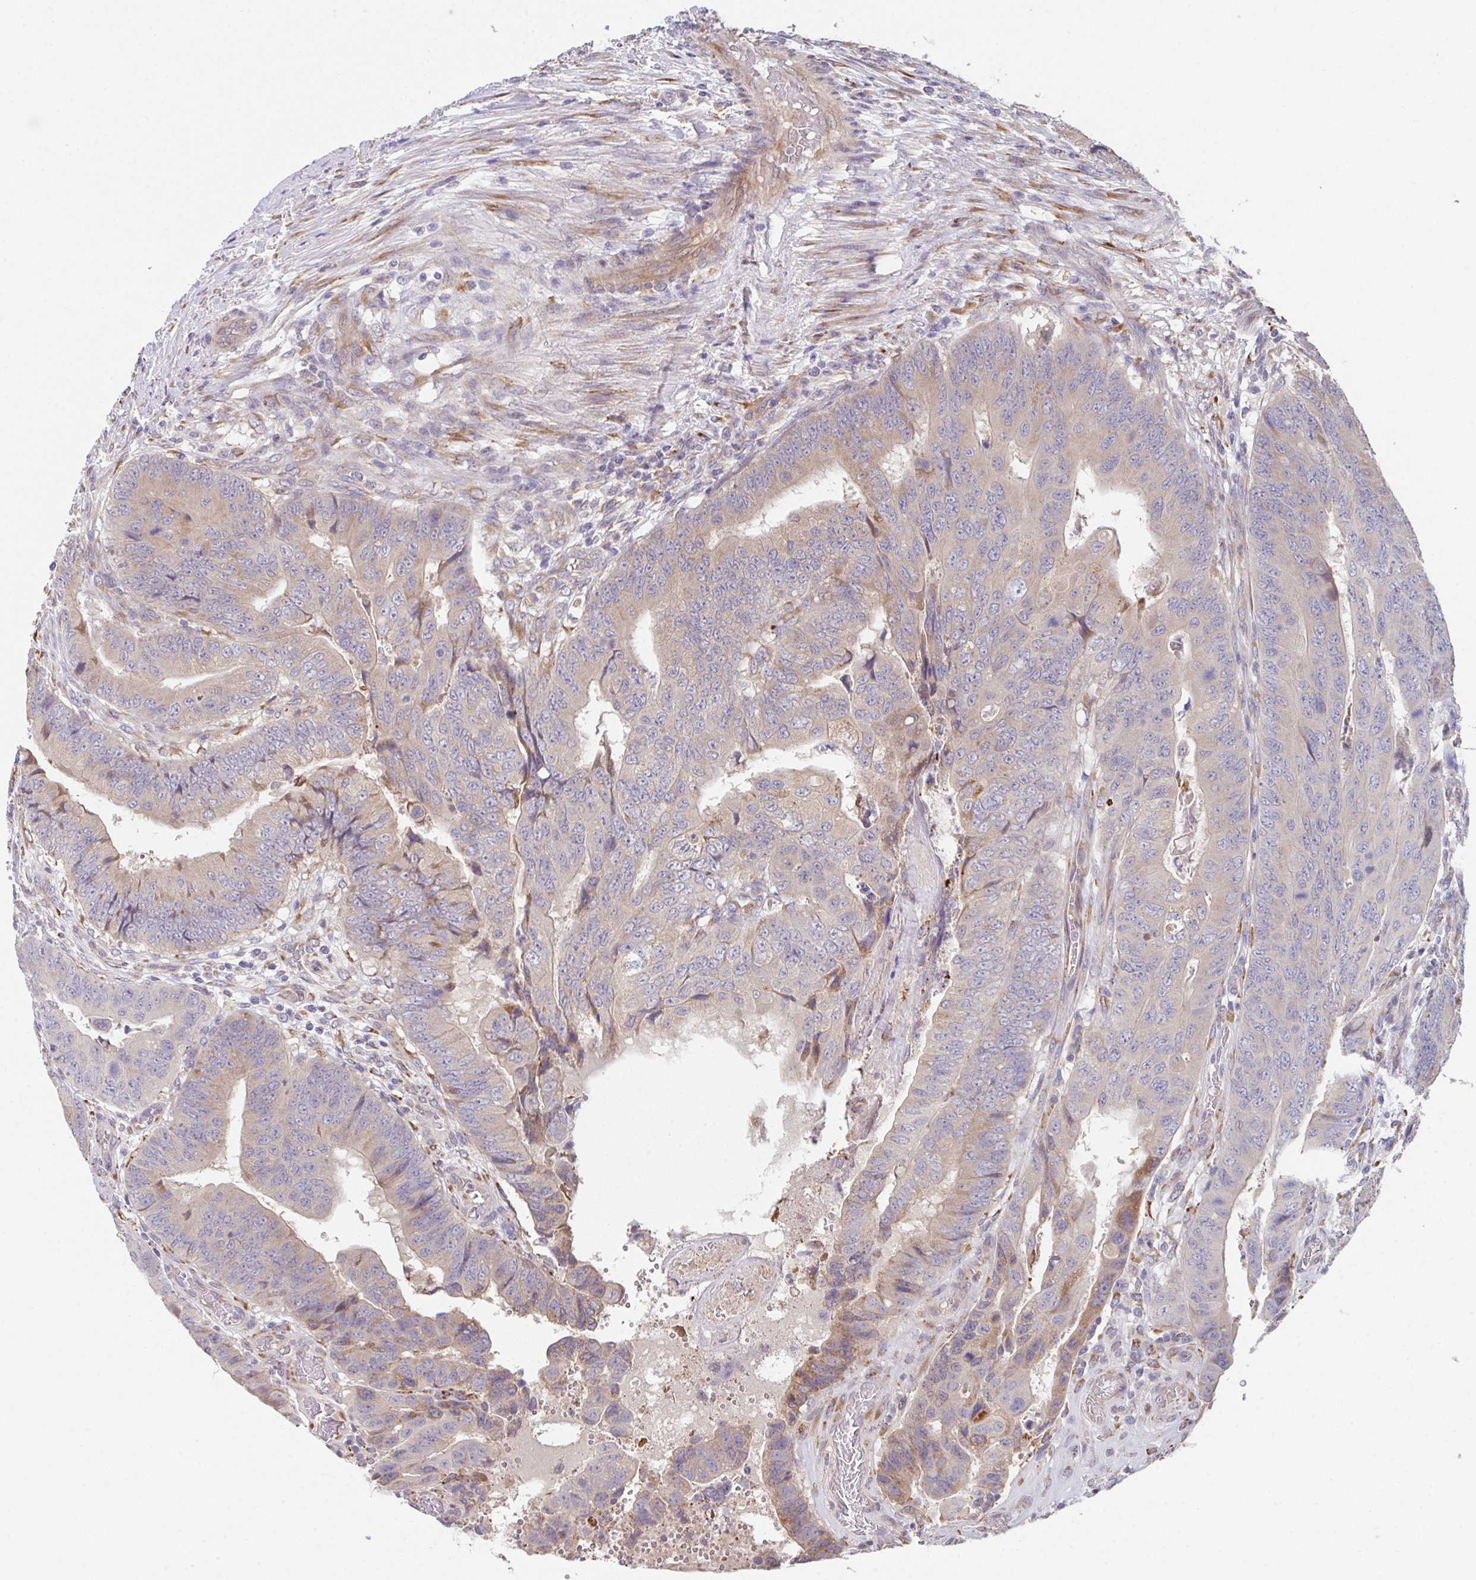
{"staining": {"intensity": "weak", "quantity": ">75%", "location": "cytoplasmic/membranous"}, "tissue": "colorectal cancer", "cell_type": "Tumor cells", "image_type": "cancer", "snomed": [{"axis": "morphology", "description": "Adenocarcinoma, NOS"}, {"axis": "topography", "description": "Colon"}], "caption": "Immunohistochemistry histopathology image of neoplastic tissue: colorectal cancer stained using IHC shows low levels of weak protein expression localized specifically in the cytoplasmic/membranous of tumor cells, appearing as a cytoplasmic/membranous brown color.", "gene": "TSPAN31", "patient": {"sex": "female", "age": 48}}